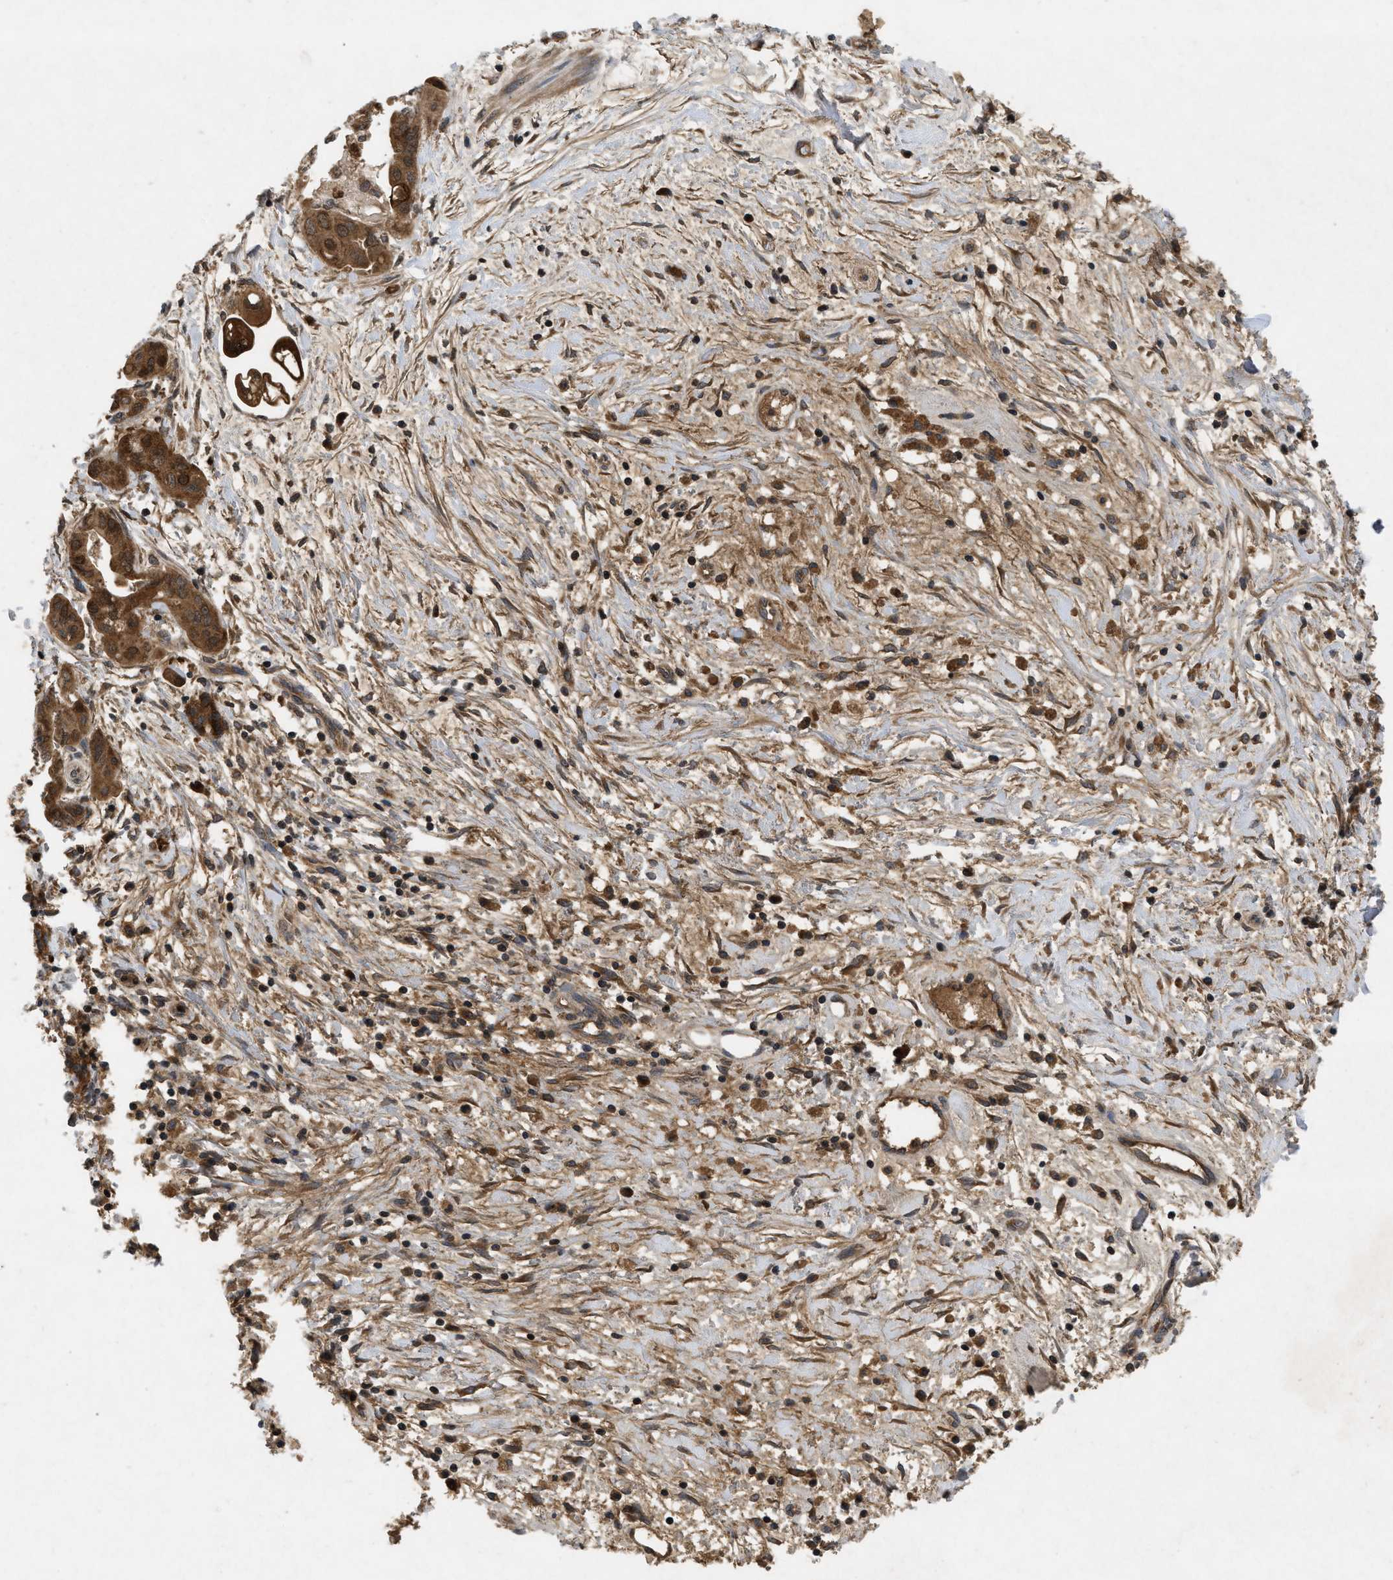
{"staining": {"intensity": "moderate", "quantity": ">75%", "location": "cytoplasmic/membranous"}, "tissue": "pancreatic cancer", "cell_type": "Tumor cells", "image_type": "cancer", "snomed": [{"axis": "morphology", "description": "Adenocarcinoma, NOS"}, {"axis": "topography", "description": "Pancreas"}], "caption": "This photomicrograph demonstrates IHC staining of adenocarcinoma (pancreatic), with medium moderate cytoplasmic/membranous expression in approximately >75% of tumor cells.", "gene": "RAB2A", "patient": {"sex": "female", "age": 75}}